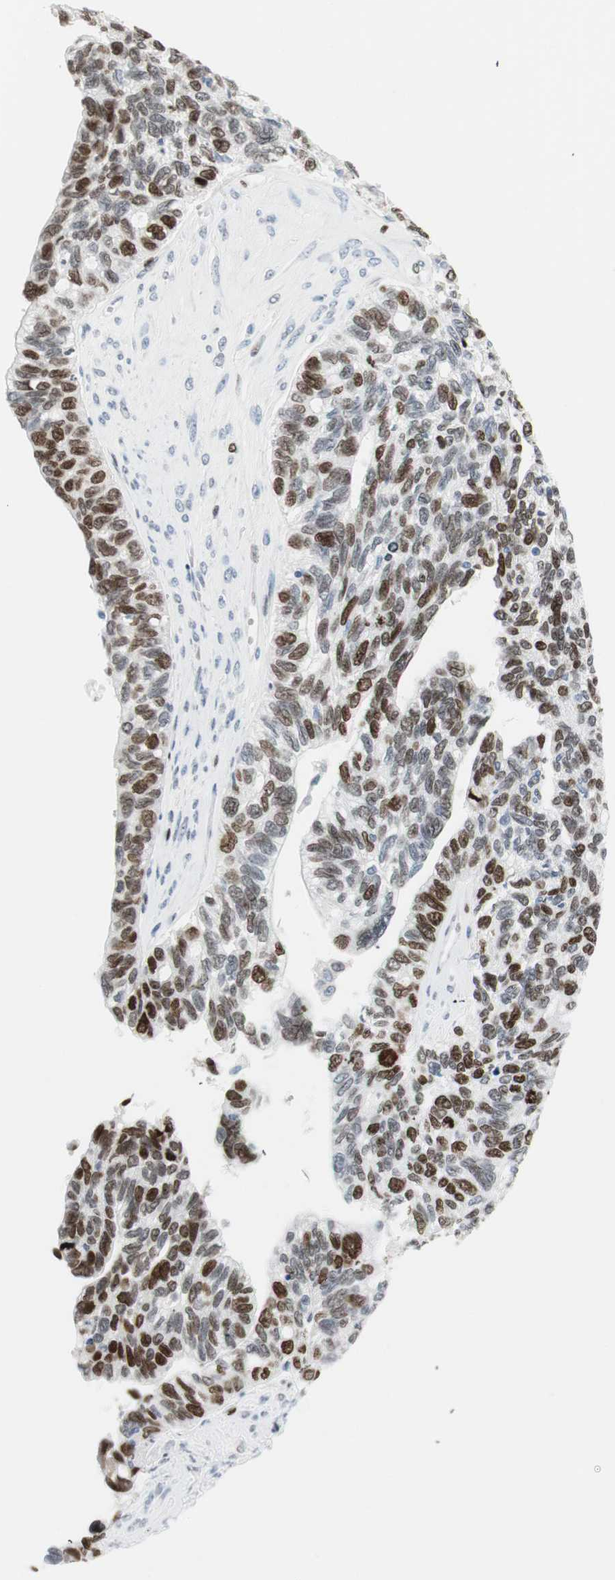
{"staining": {"intensity": "moderate", "quantity": "25%-75%", "location": "nuclear"}, "tissue": "ovarian cancer", "cell_type": "Tumor cells", "image_type": "cancer", "snomed": [{"axis": "morphology", "description": "Cystadenocarcinoma, serous, NOS"}, {"axis": "topography", "description": "Ovary"}], "caption": "Tumor cells show moderate nuclear positivity in about 25%-75% of cells in ovarian cancer.", "gene": "EZH2", "patient": {"sex": "female", "age": 79}}